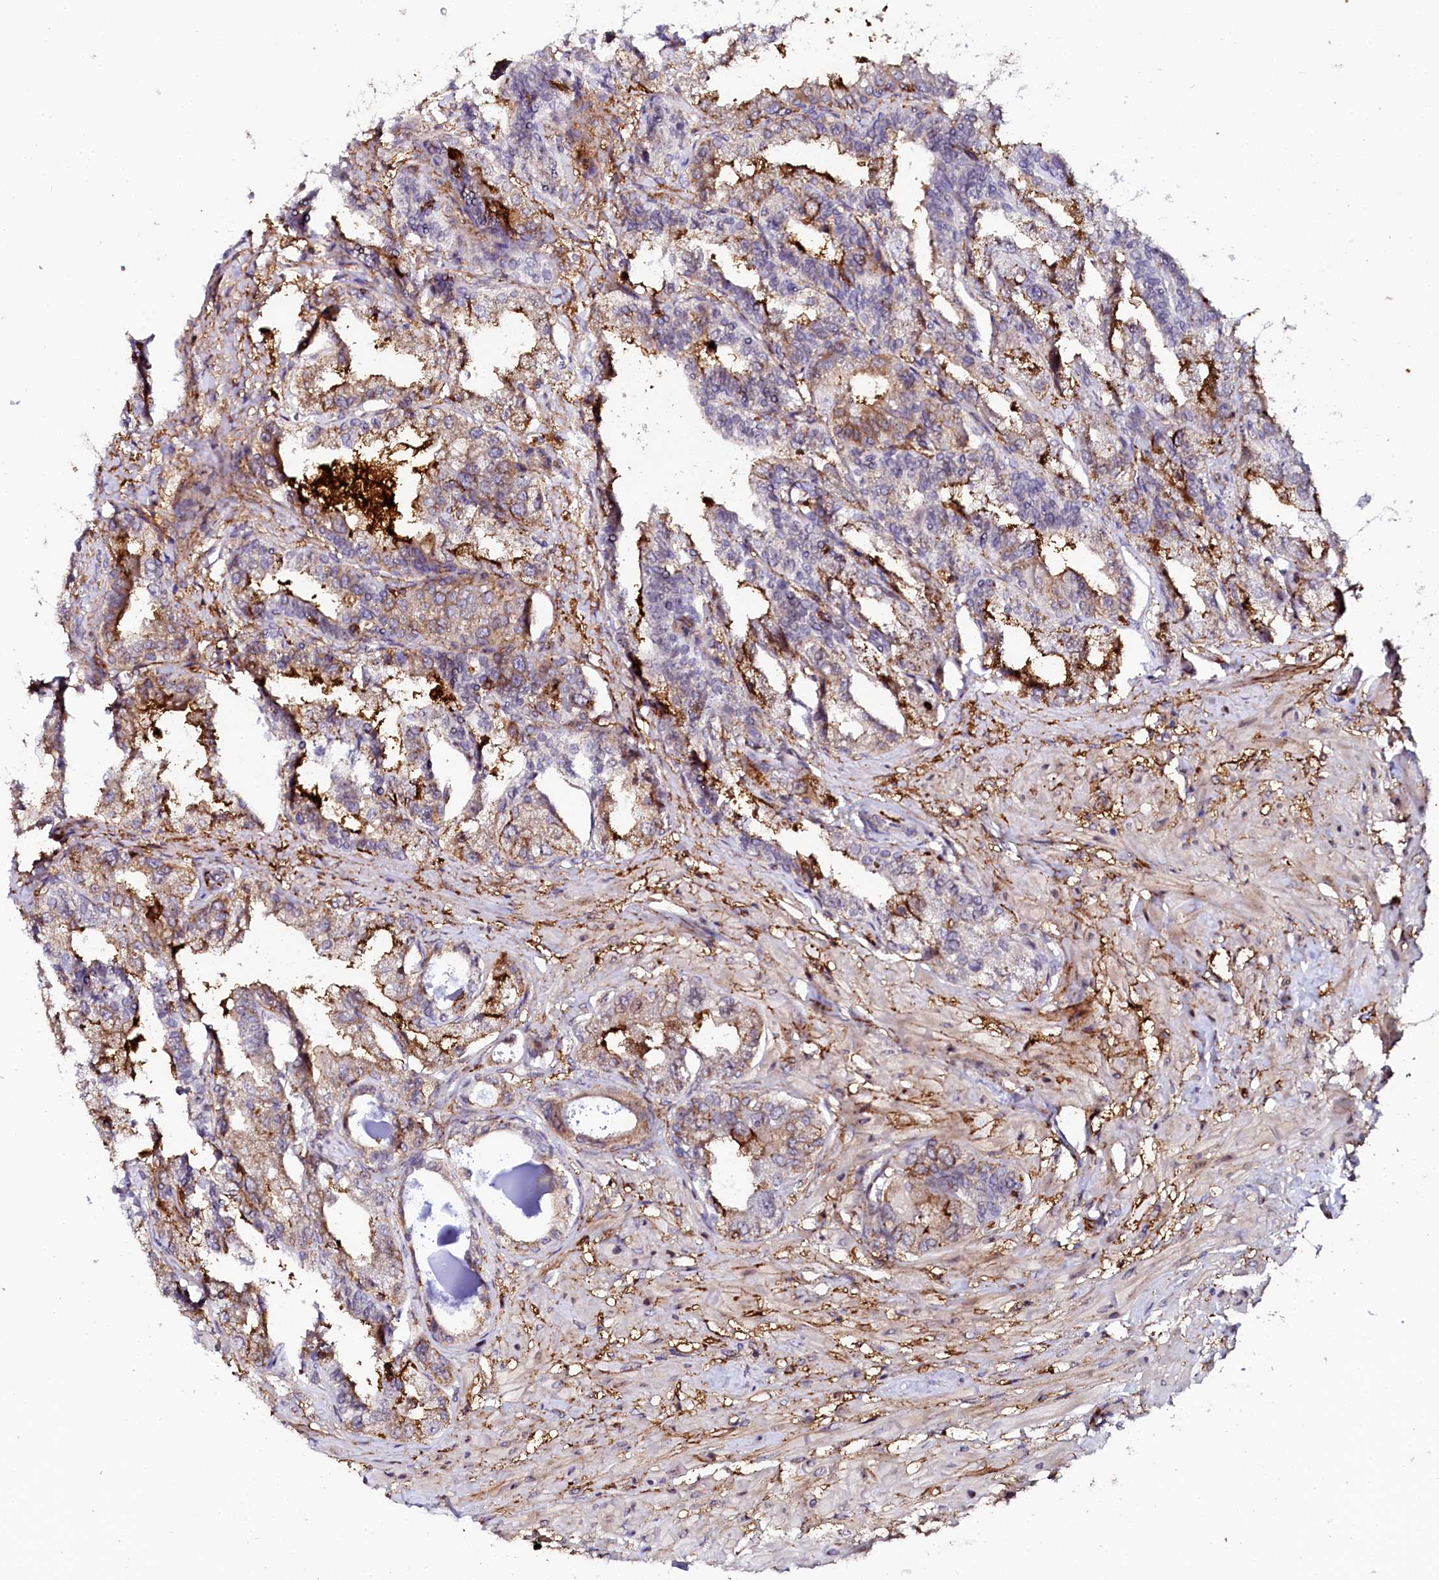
{"staining": {"intensity": "moderate", "quantity": "25%-75%", "location": "cytoplasmic/membranous"}, "tissue": "seminal vesicle", "cell_type": "Glandular cells", "image_type": "normal", "snomed": [{"axis": "morphology", "description": "Normal tissue, NOS"}, {"axis": "topography", "description": "Seminal veicle"}], "caption": "This image displays immunohistochemistry (IHC) staining of unremarkable seminal vesicle, with medium moderate cytoplasmic/membranous positivity in about 25%-75% of glandular cells.", "gene": "AAAS", "patient": {"sex": "male", "age": 63}}